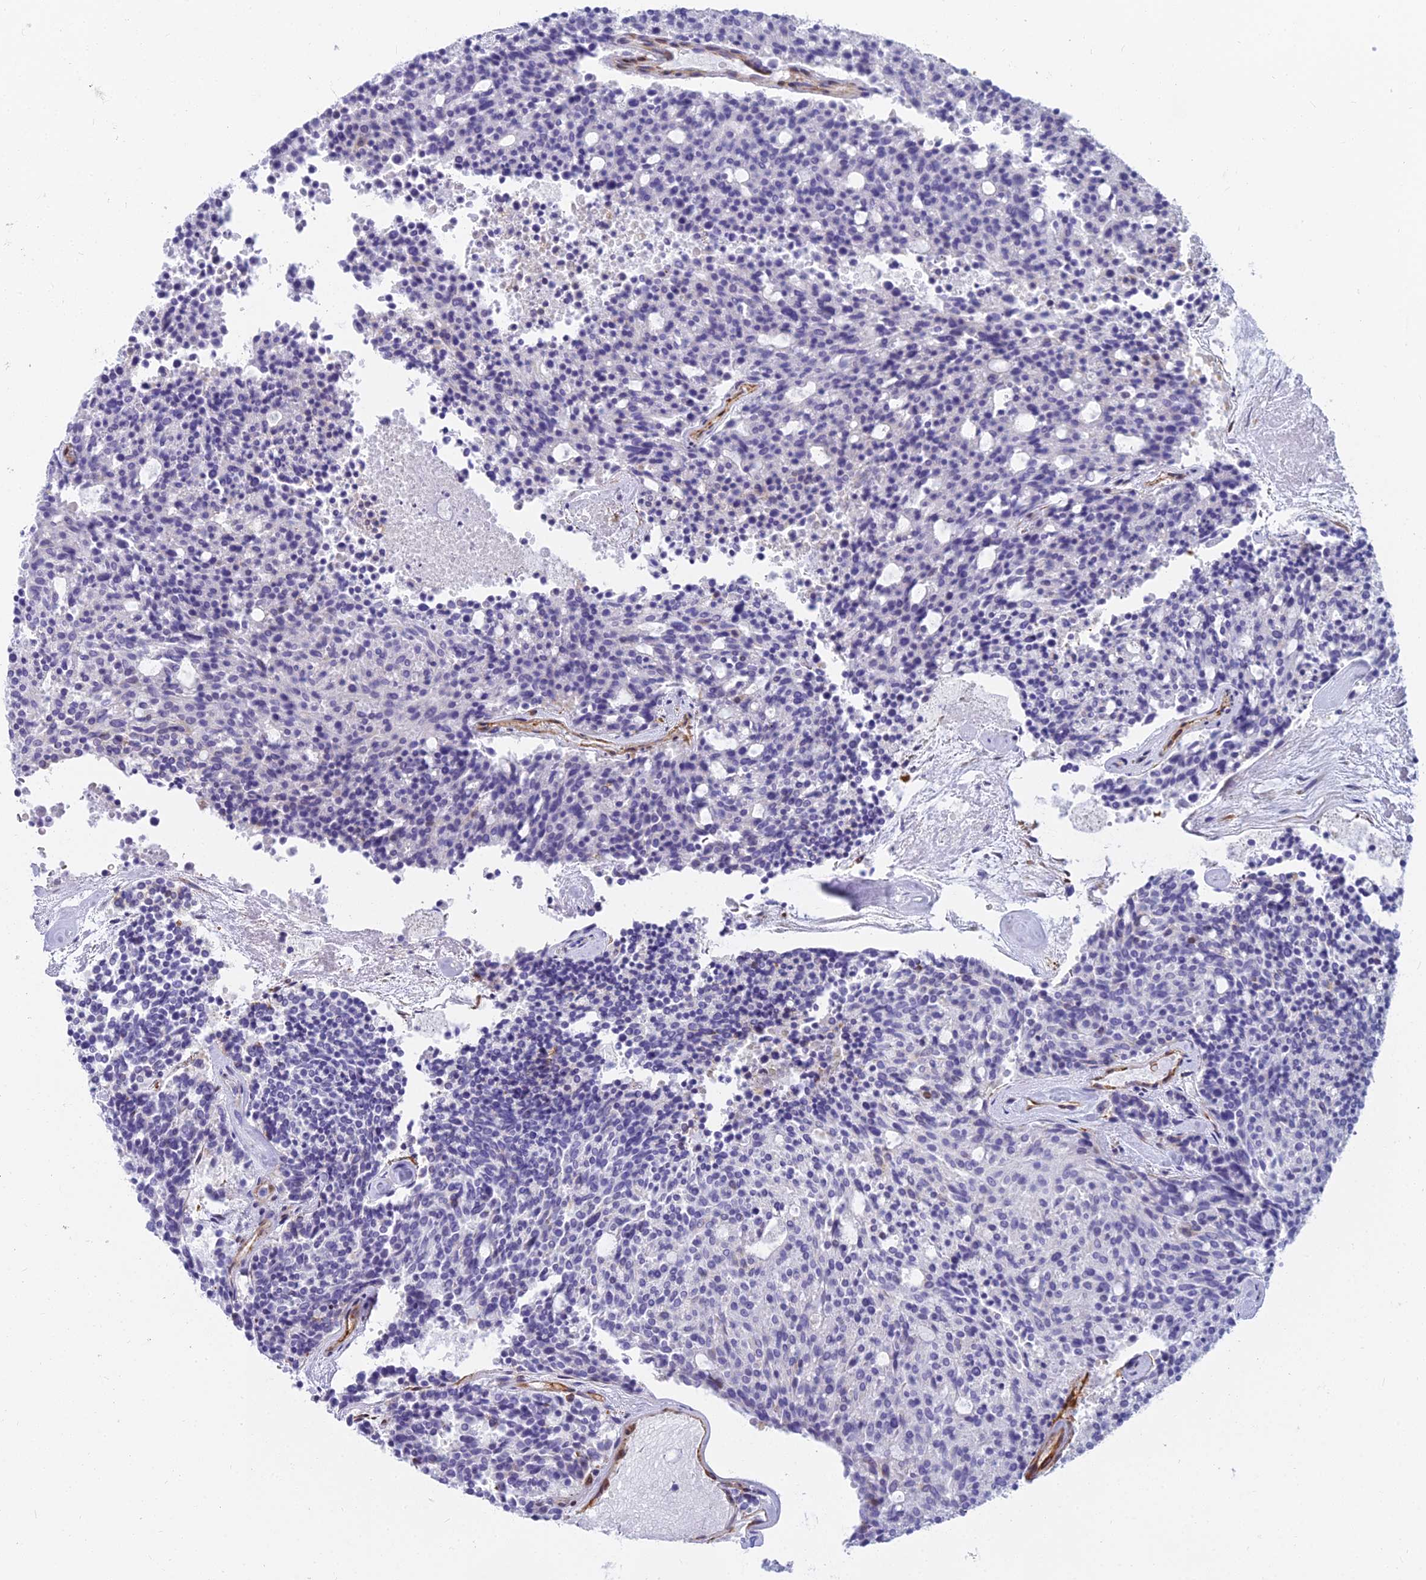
{"staining": {"intensity": "negative", "quantity": "none", "location": "none"}, "tissue": "carcinoid", "cell_type": "Tumor cells", "image_type": "cancer", "snomed": [{"axis": "morphology", "description": "Carcinoid, malignant, NOS"}, {"axis": "topography", "description": "Pancreas"}], "caption": "A photomicrograph of carcinoid (malignant) stained for a protein reveals no brown staining in tumor cells.", "gene": "EVI2A", "patient": {"sex": "female", "age": 54}}